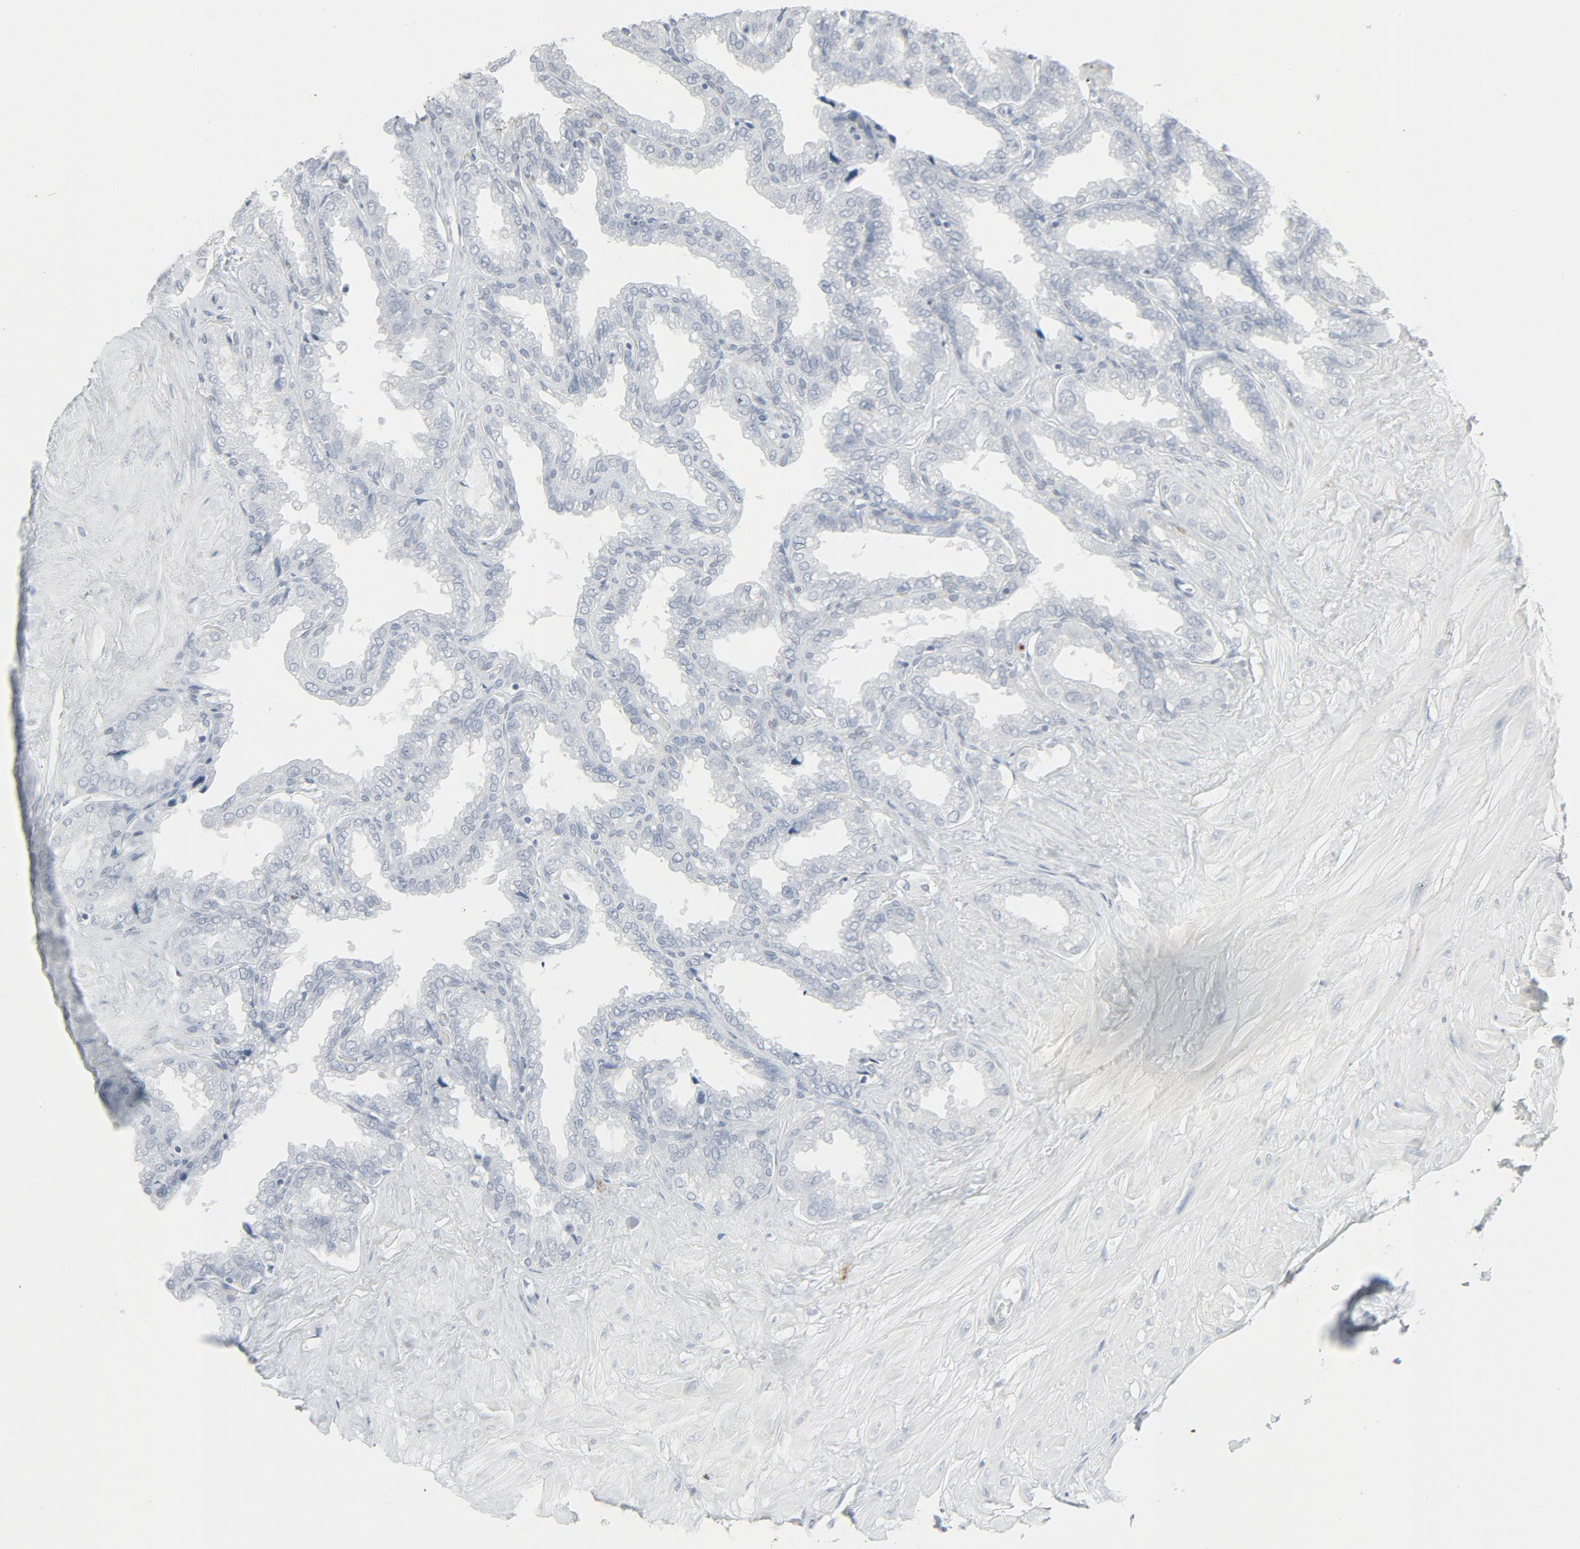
{"staining": {"intensity": "negative", "quantity": "none", "location": "none"}, "tissue": "seminal vesicle", "cell_type": "Glandular cells", "image_type": "normal", "snomed": [{"axis": "morphology", "description": "Normal tissue, NOS"}, {"axis": "topography", "description": "Seminal veicle"}], "caption": "Immunohistochemistry histopathology image of benign seminal vesicle stained for a protein (brown), which exhibits no staining in glandular cells.", "gene": "FGFR3", "patient": {"sex": "male", "age": 46}}